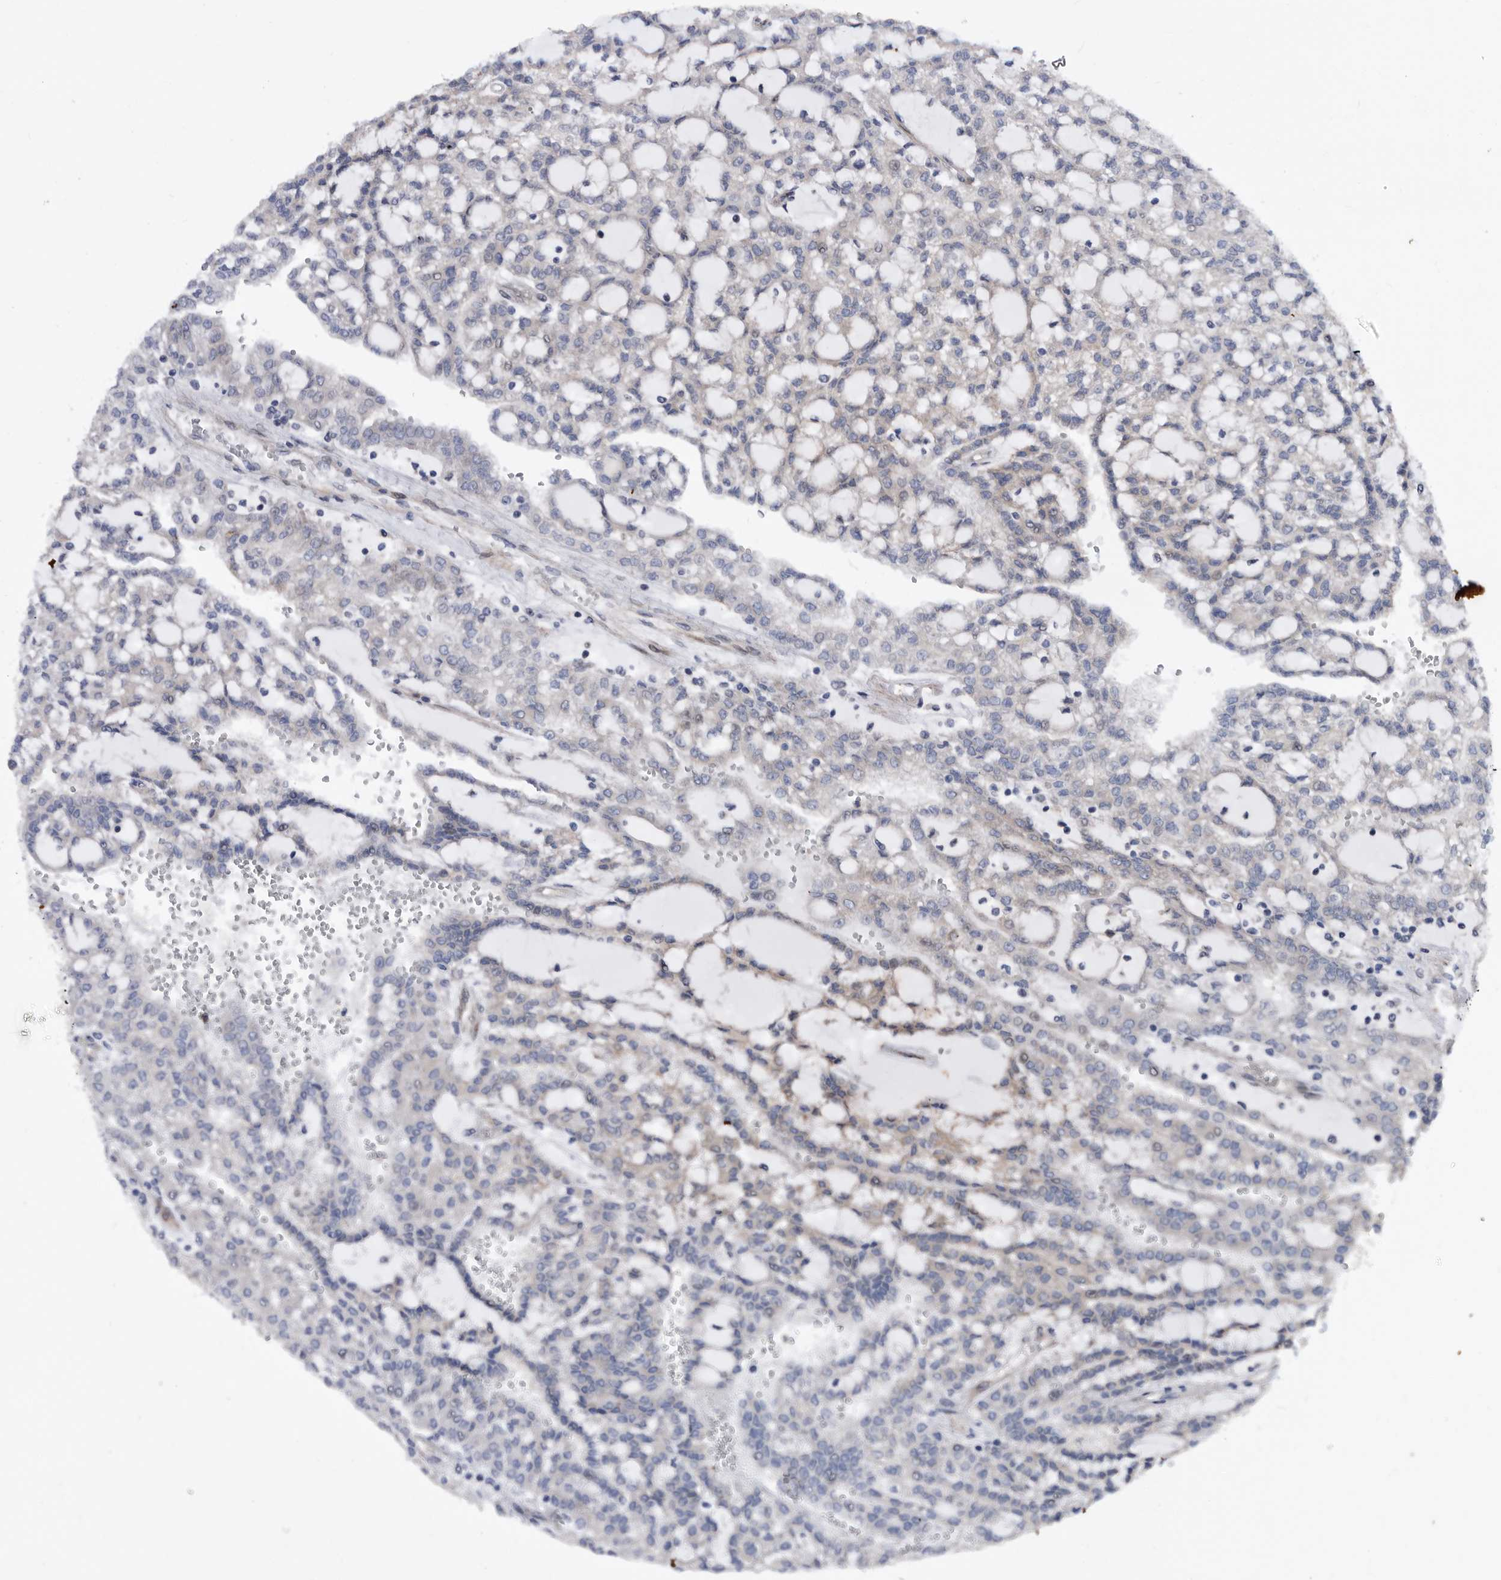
{"staining": {"intensity": "negative", "quantity": "none", "location": "none"}, "tissue": "renal cancer", "cell_type": "Tumor cells", "image_type": "cancer", "snomed": [{"axis": "morphology", "description": "Adenocarcinoma, NOS"}, {"axis": "topography", "description": "Kidney"}], "caption": "Image shows no protein staining in tumor cells of adenocarcinoma (renal) tissue. (Brightfield microscopy of DAB immunohistochemistry at high magnification).", "gene": "SERINC2", "patient": {"sex": "male", "age": 63}}